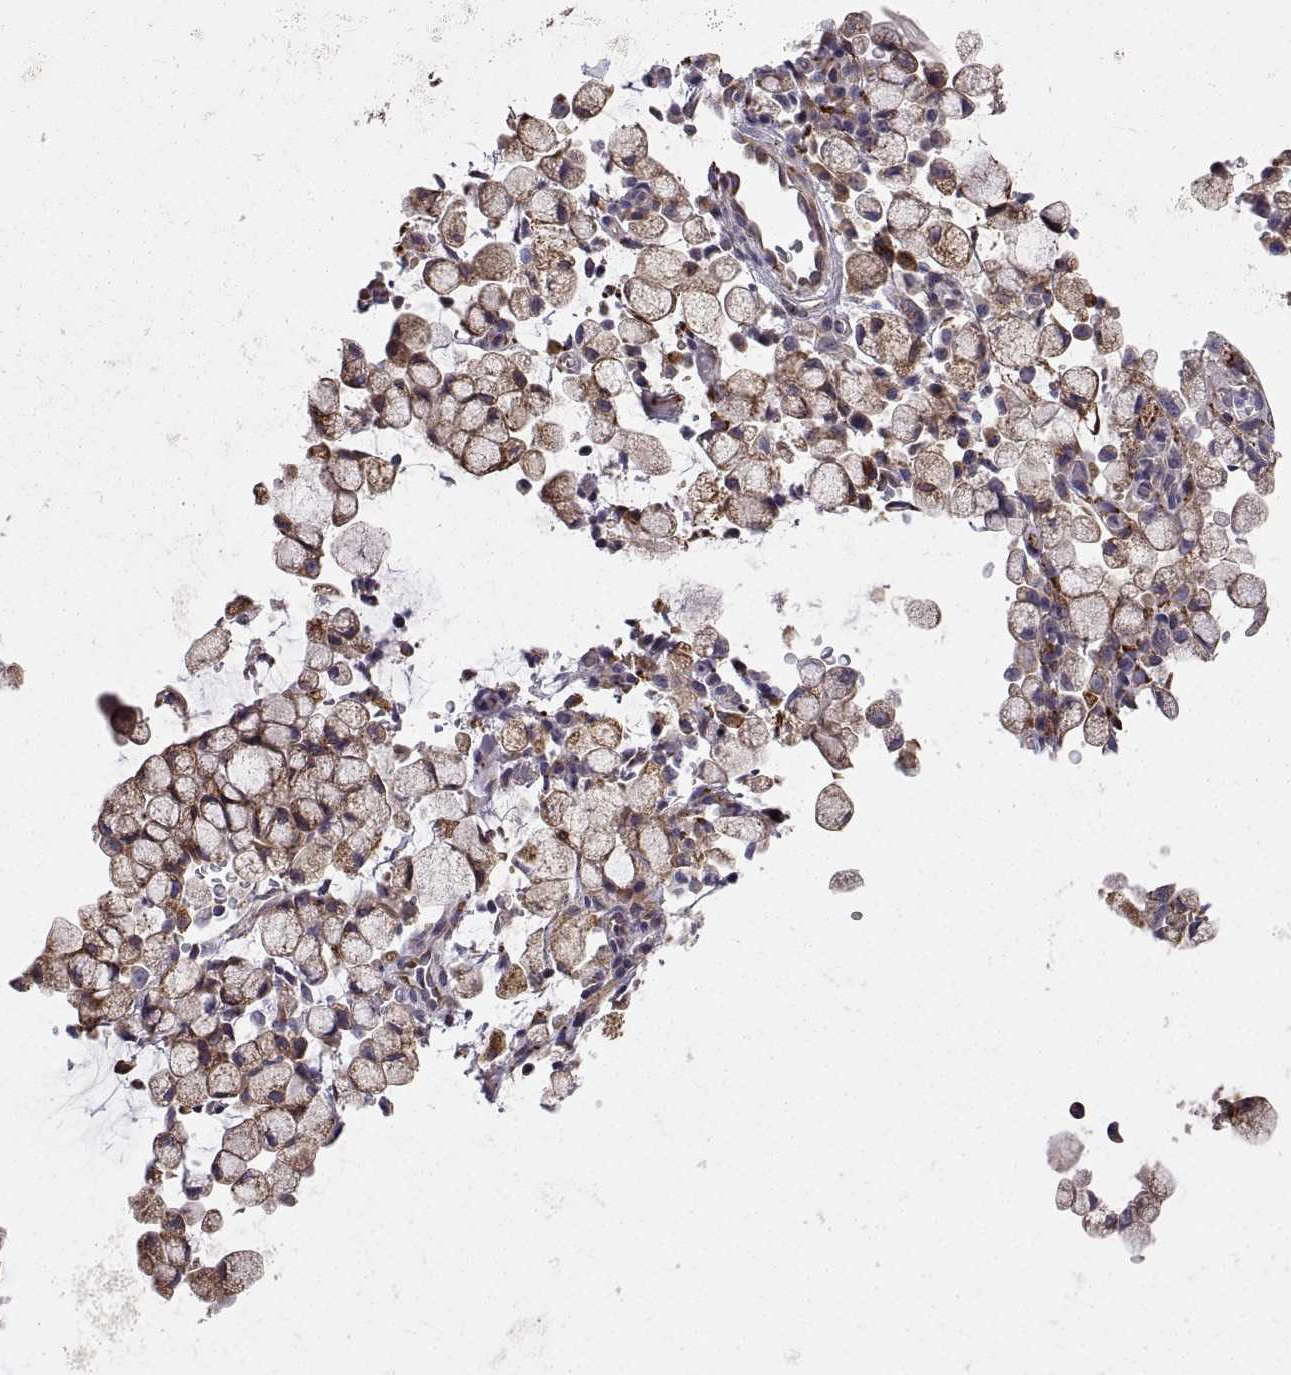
{"staining": {"intensity": "moderate", "quantity": ">75%", "location": "cytoplasmic/membranous"}, "tissue": "stomach cancer", "cell_type": "Tumor cells", "image_type": "cancer", "snomed": [{"axis": "morphology", "description": "Adenocarcinoma, NOS"}, {"axis": "topography", "description": "Stomach"}], "caption": "Moderate cytoplasmic/membranous positivity is identified in about >75% of tumor cells in stomach cancer. Nuclei are stained in blue.", "gene": "PLEKHB2", "patient": {"sex": "male", "age": 58}}